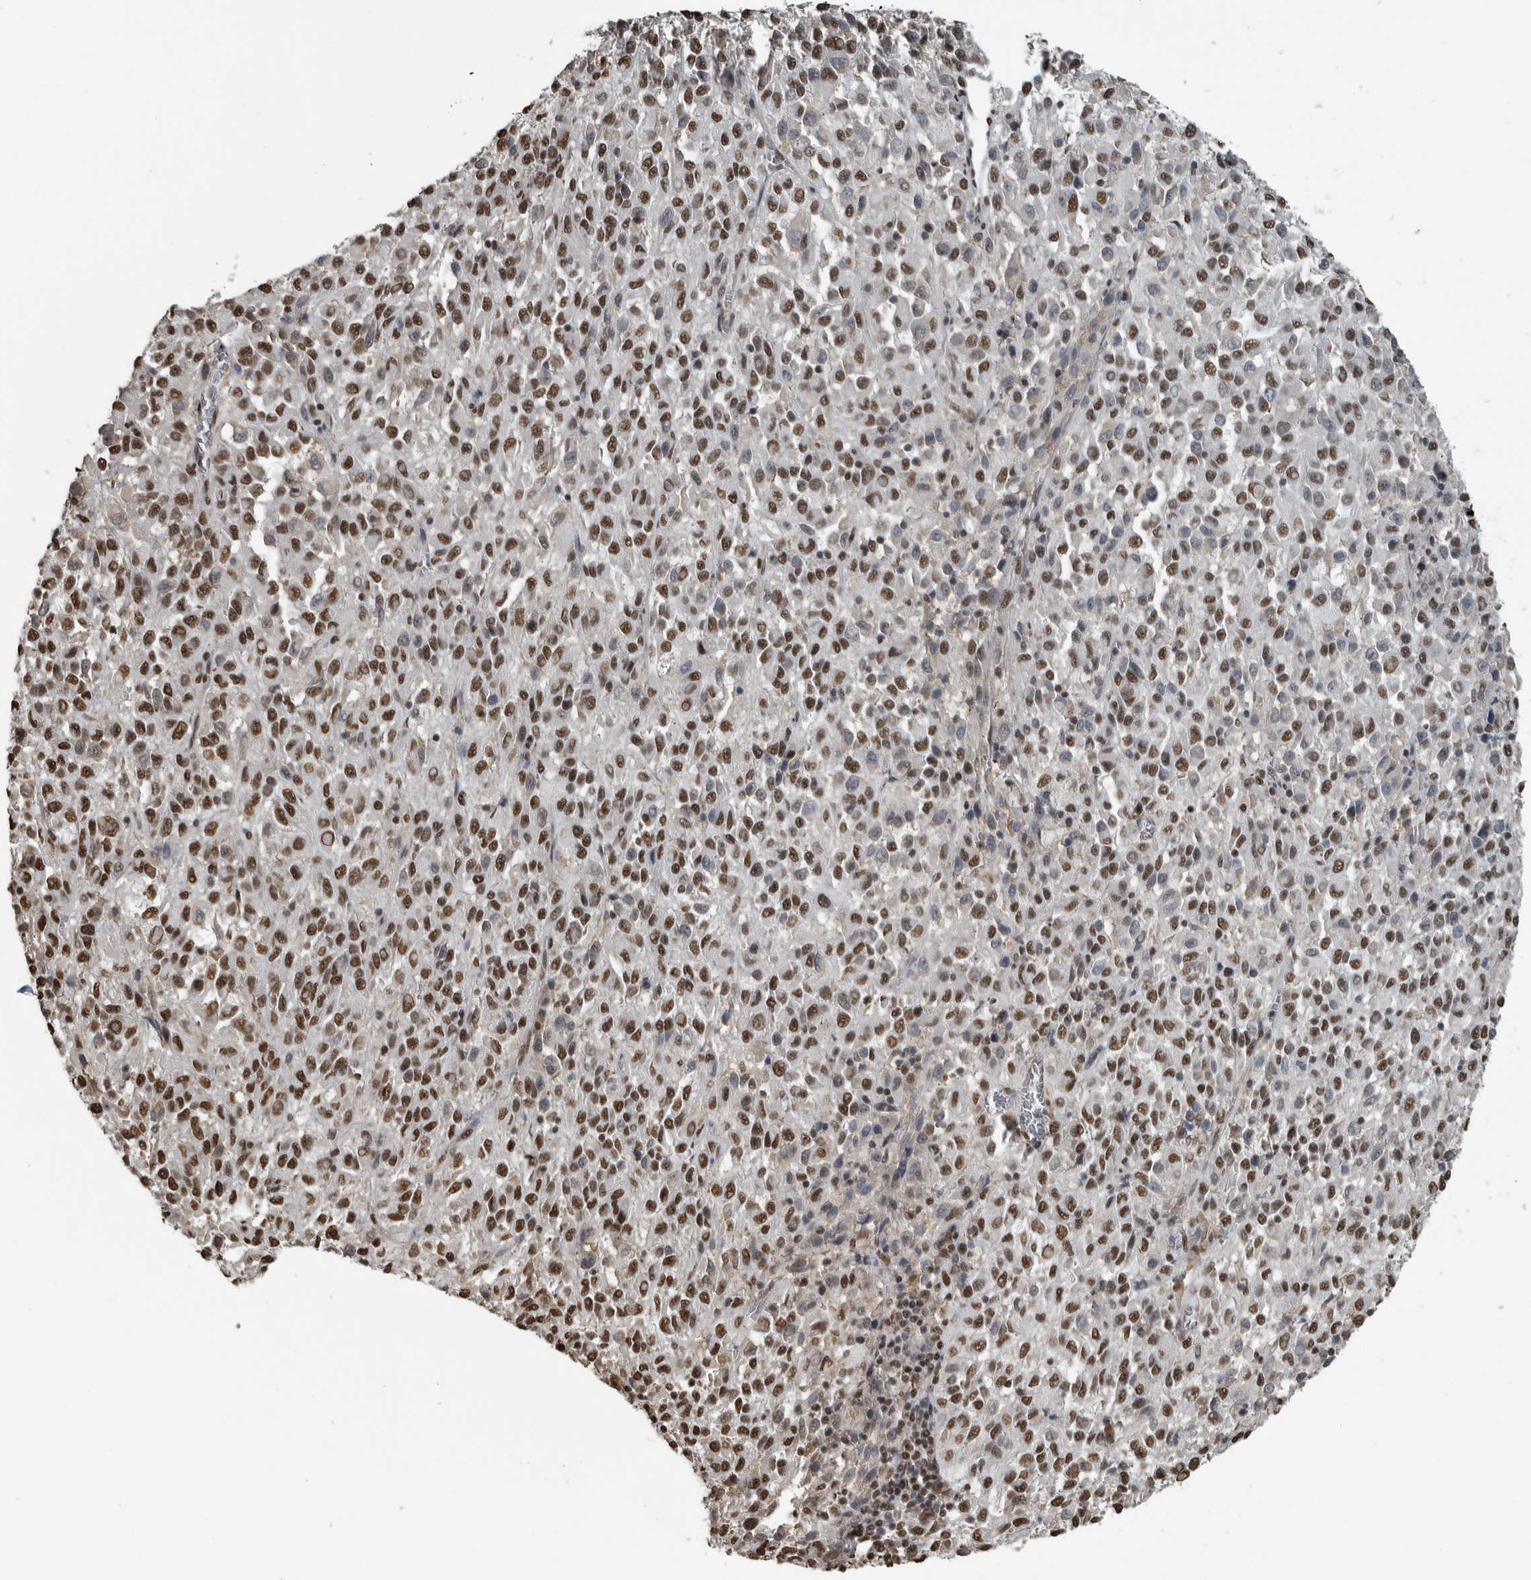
{"staining": {"intensity": "strong", "quantity": ">75%", "location": "nuclear"}, "tissue": "melanoma", "cell_type": "Tumor cells", "image_type": "cancer", "snomed": [{"axis": "morphology", "description": "Malignant melanoma, Metastatic site"}, {"axis": "topography", "description": "Lung"}], "caption": "There is high levels of strong nuclear positivity in tumor cells of malignant melanoma (metastatic site), as demonstrated by immunohistochemical staining (brown color).", "gene": "TGS1", "patient": {"sex": "male", "age": 64}}